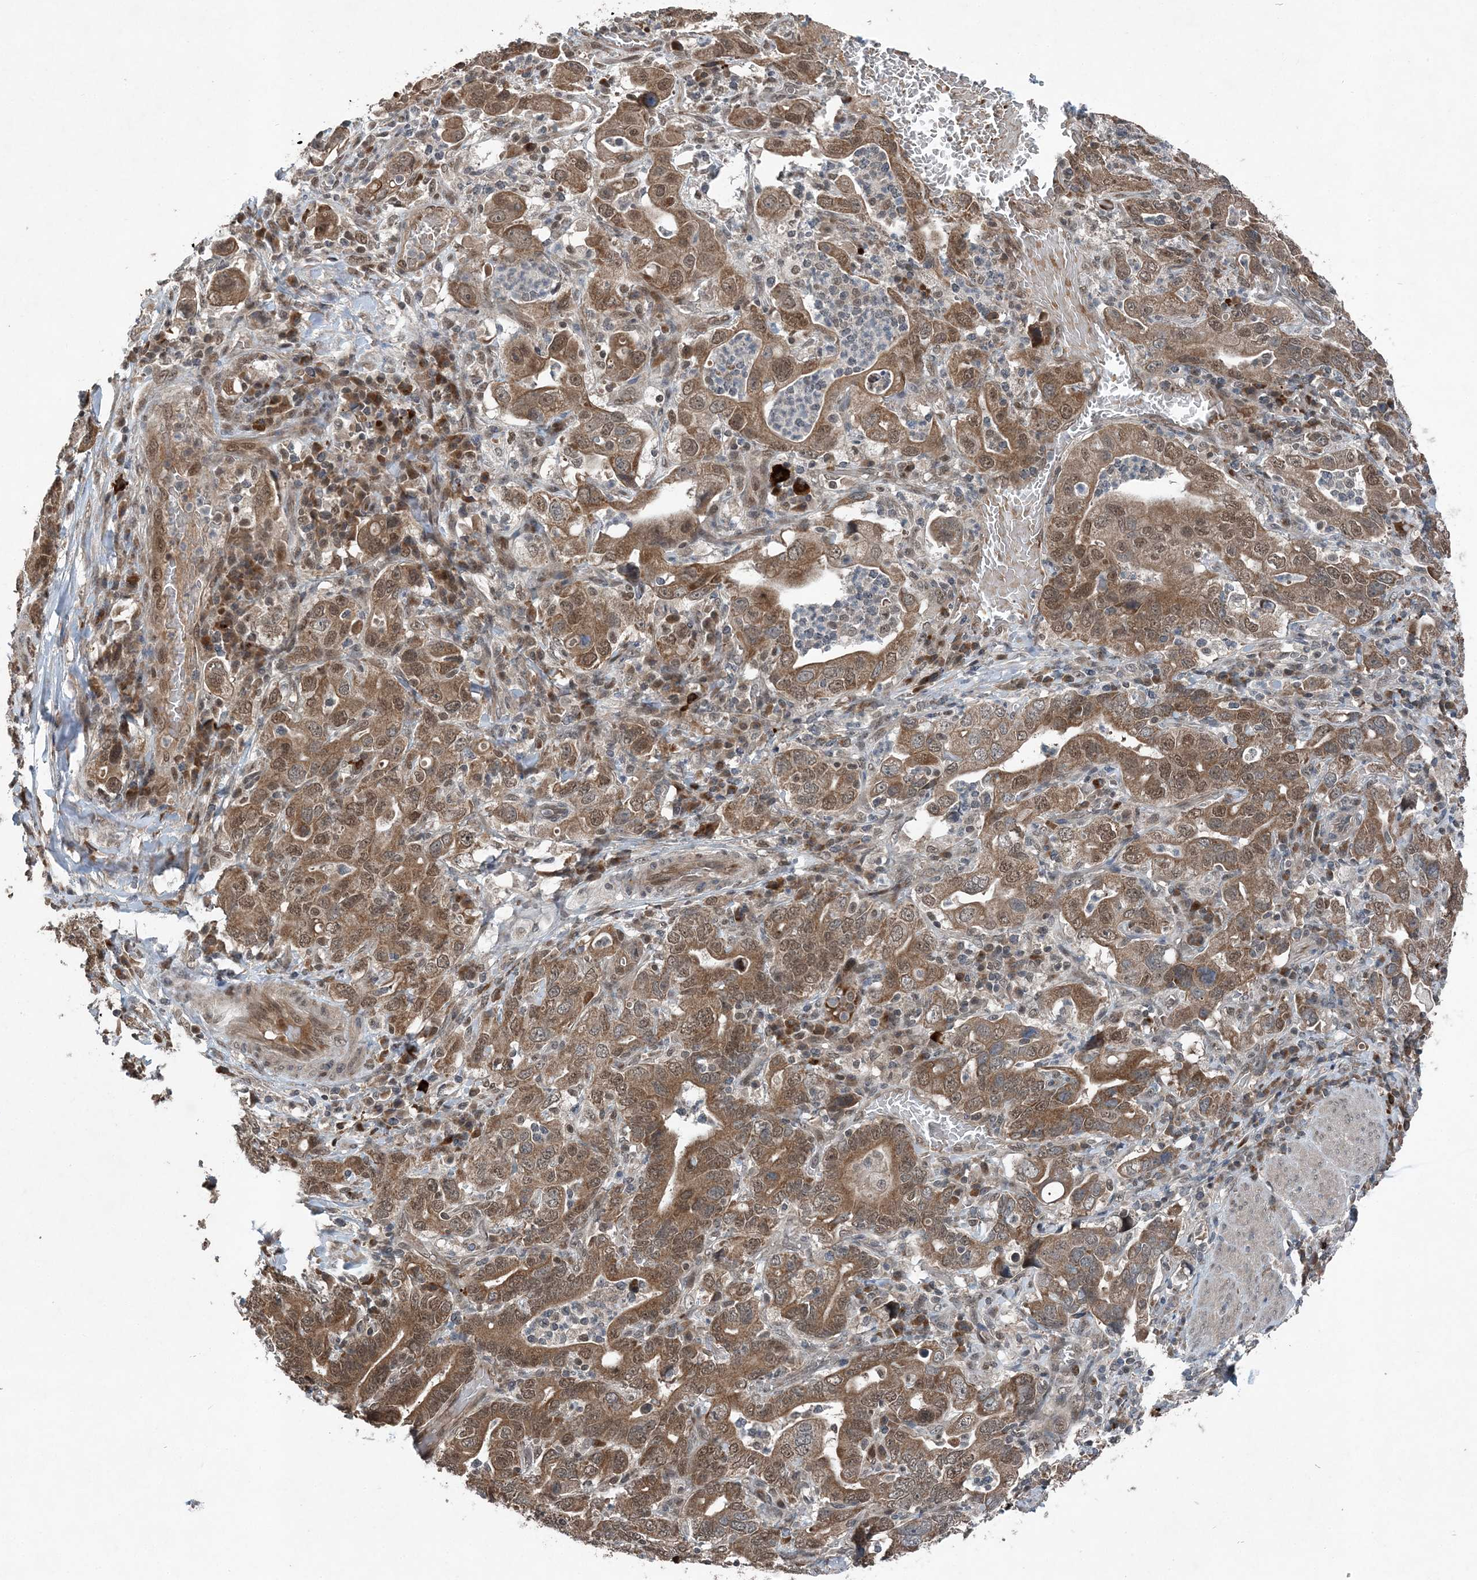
{"staining": {"intensity": "moderate", "quantity": ">75%", "location": "cytoplasmic/membranous,nuclear"}, "tissue": "stomach cancer", "cell_type": "Tumor cells", "image_type": "cancer", "snomed": [{"axis": "morphology", "description": "Adenocarcinoma, NOS"}, {"axis": "topography", "description": "Stomach, upper"}], "caption": "Human stomach cancer stained with a protein marker demonstrates moderate staining in tumor cells.", "gene": "QTRT2", "patient": {"sex": "male", "age": 62}}